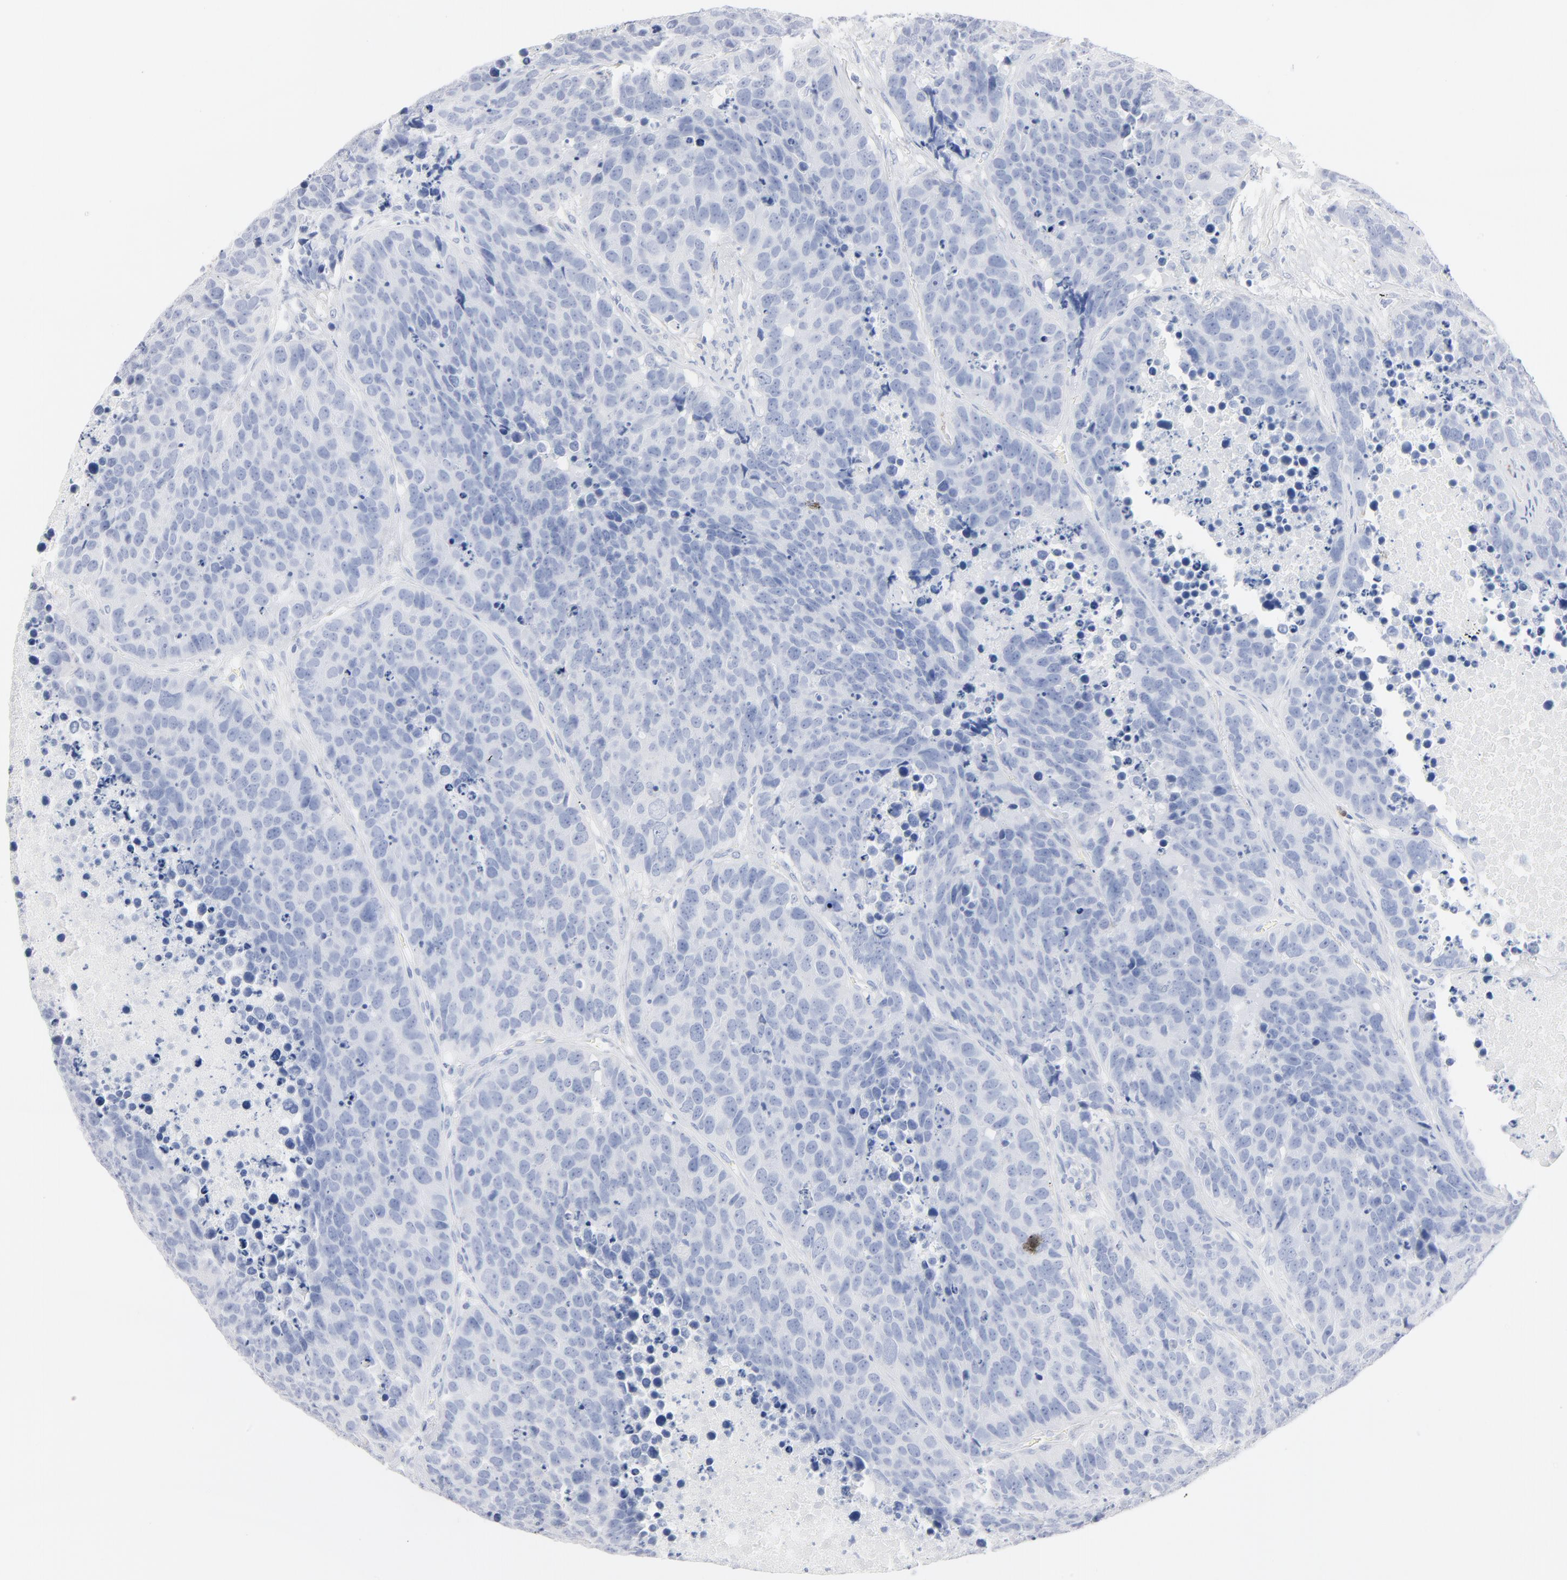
{"staining": {"intensity": "negative", "quantity": "none", "location": "none"}, "tissue": "carcinoid", "cell_type": "Tumor cells", "image_type": "cancer", "snomed": [{"axis": "morphology", "description": "Carcinoid, malignant, NOS"}, {"axis": "topography", "description": "Lung"}], "caption": "Carcinoid was stained to show a protein in brown. There is no significant staining in tumor cells. Nuclei are stained in blue.", "gene": "AGTR1", "patient": {"sex": "male", "age": 60}}